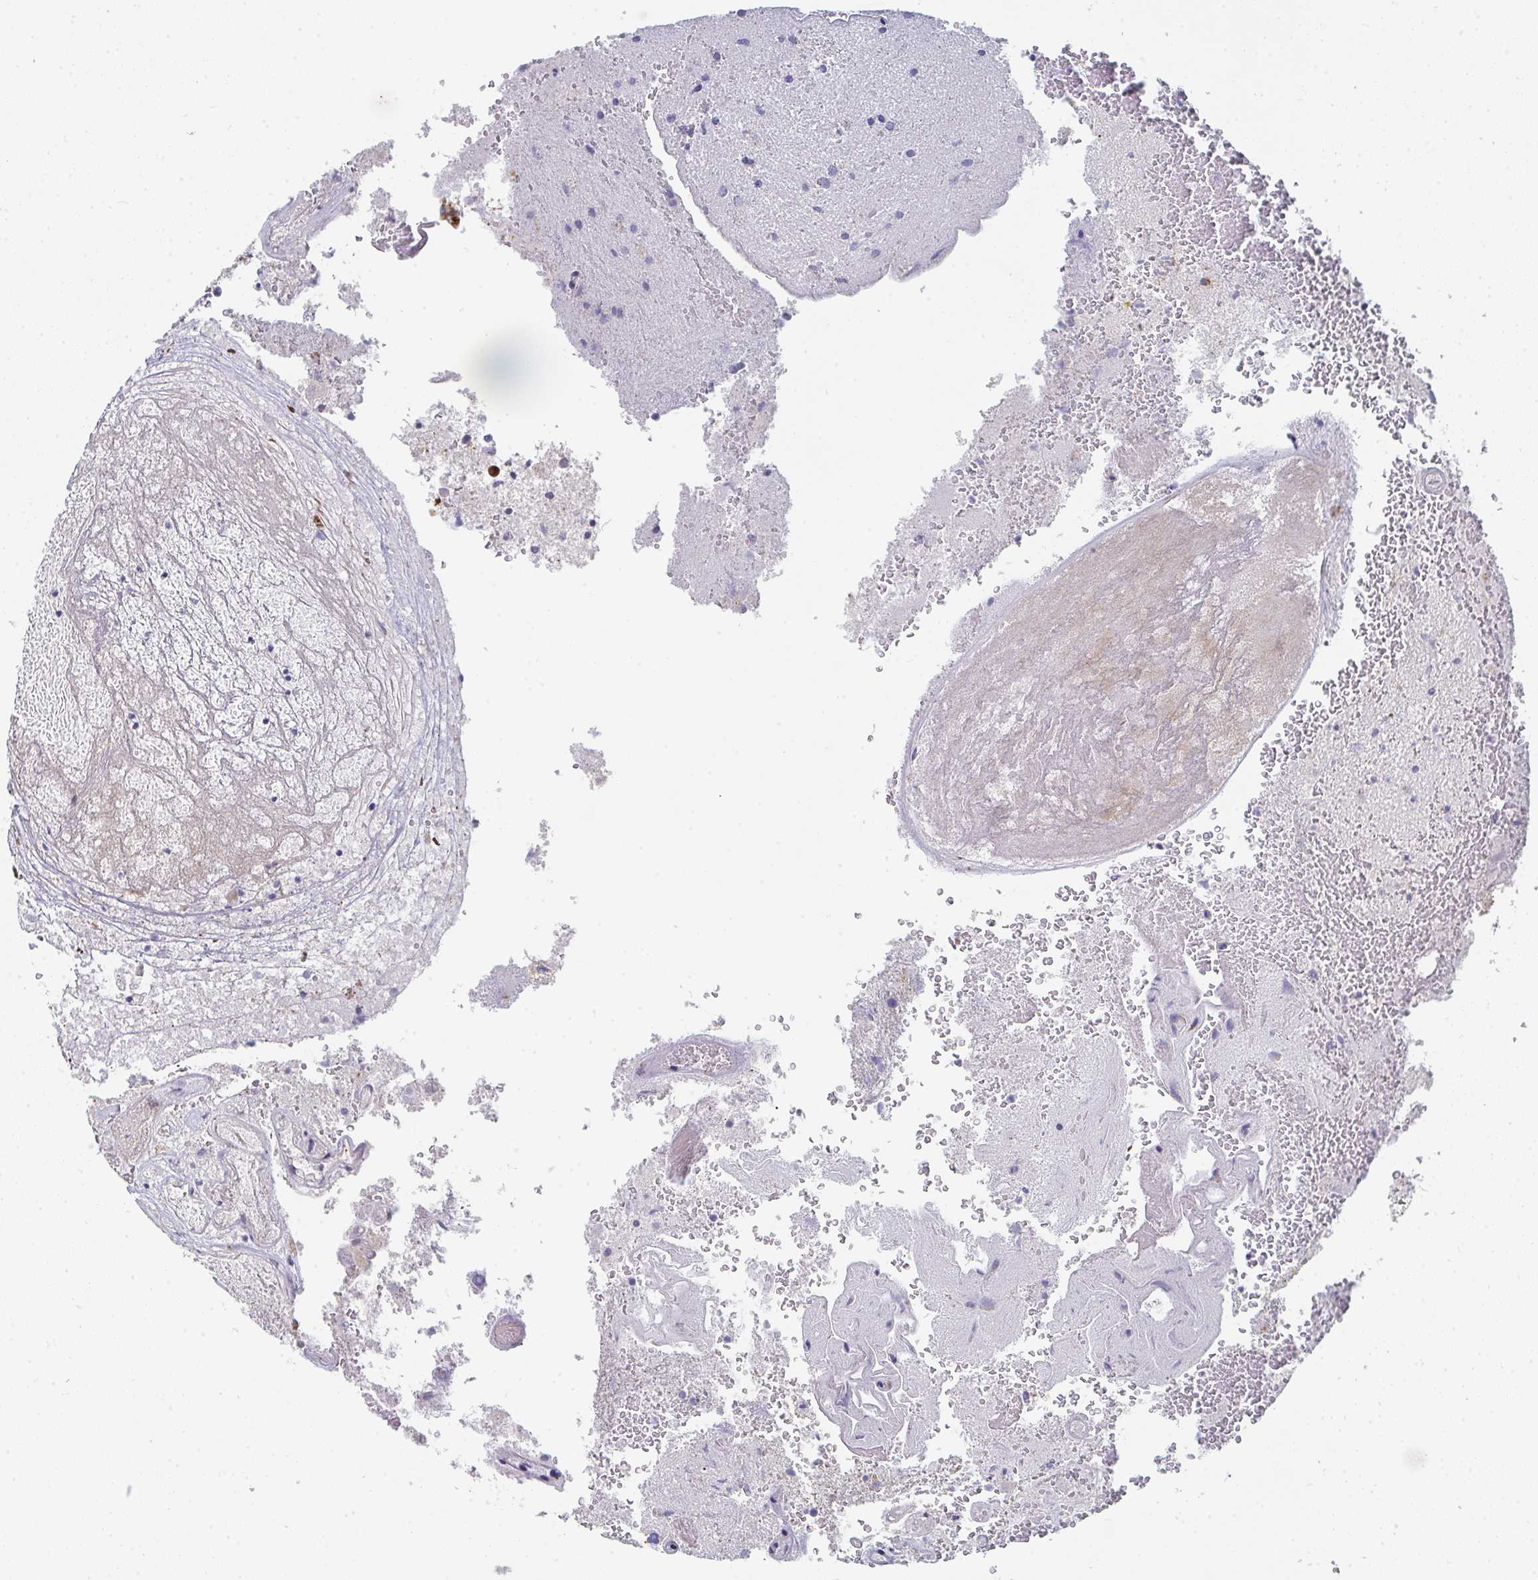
{"staining": {"intensity": "negative", "quantity": "none", "location": "none"}, "tissue": "glioma", "cell_type": "Tumor cells", "image_type": "cancer", "snomed": [{"axis": "morphology", "description": "Glioma, malignant, High grade"}, {"axis": "topography", "description": "Brain"}], "caption": "Immunohistochemistry of human glioma demonstrates no positivity in tumor cells. (DAB (3,3'-diaminobenzidine) immunohistochemistry (IHC) visualized using brightfield microscopy, high magnification).", "gene": "PSMG1", "patient": {"sex": "female", "age": 74}}